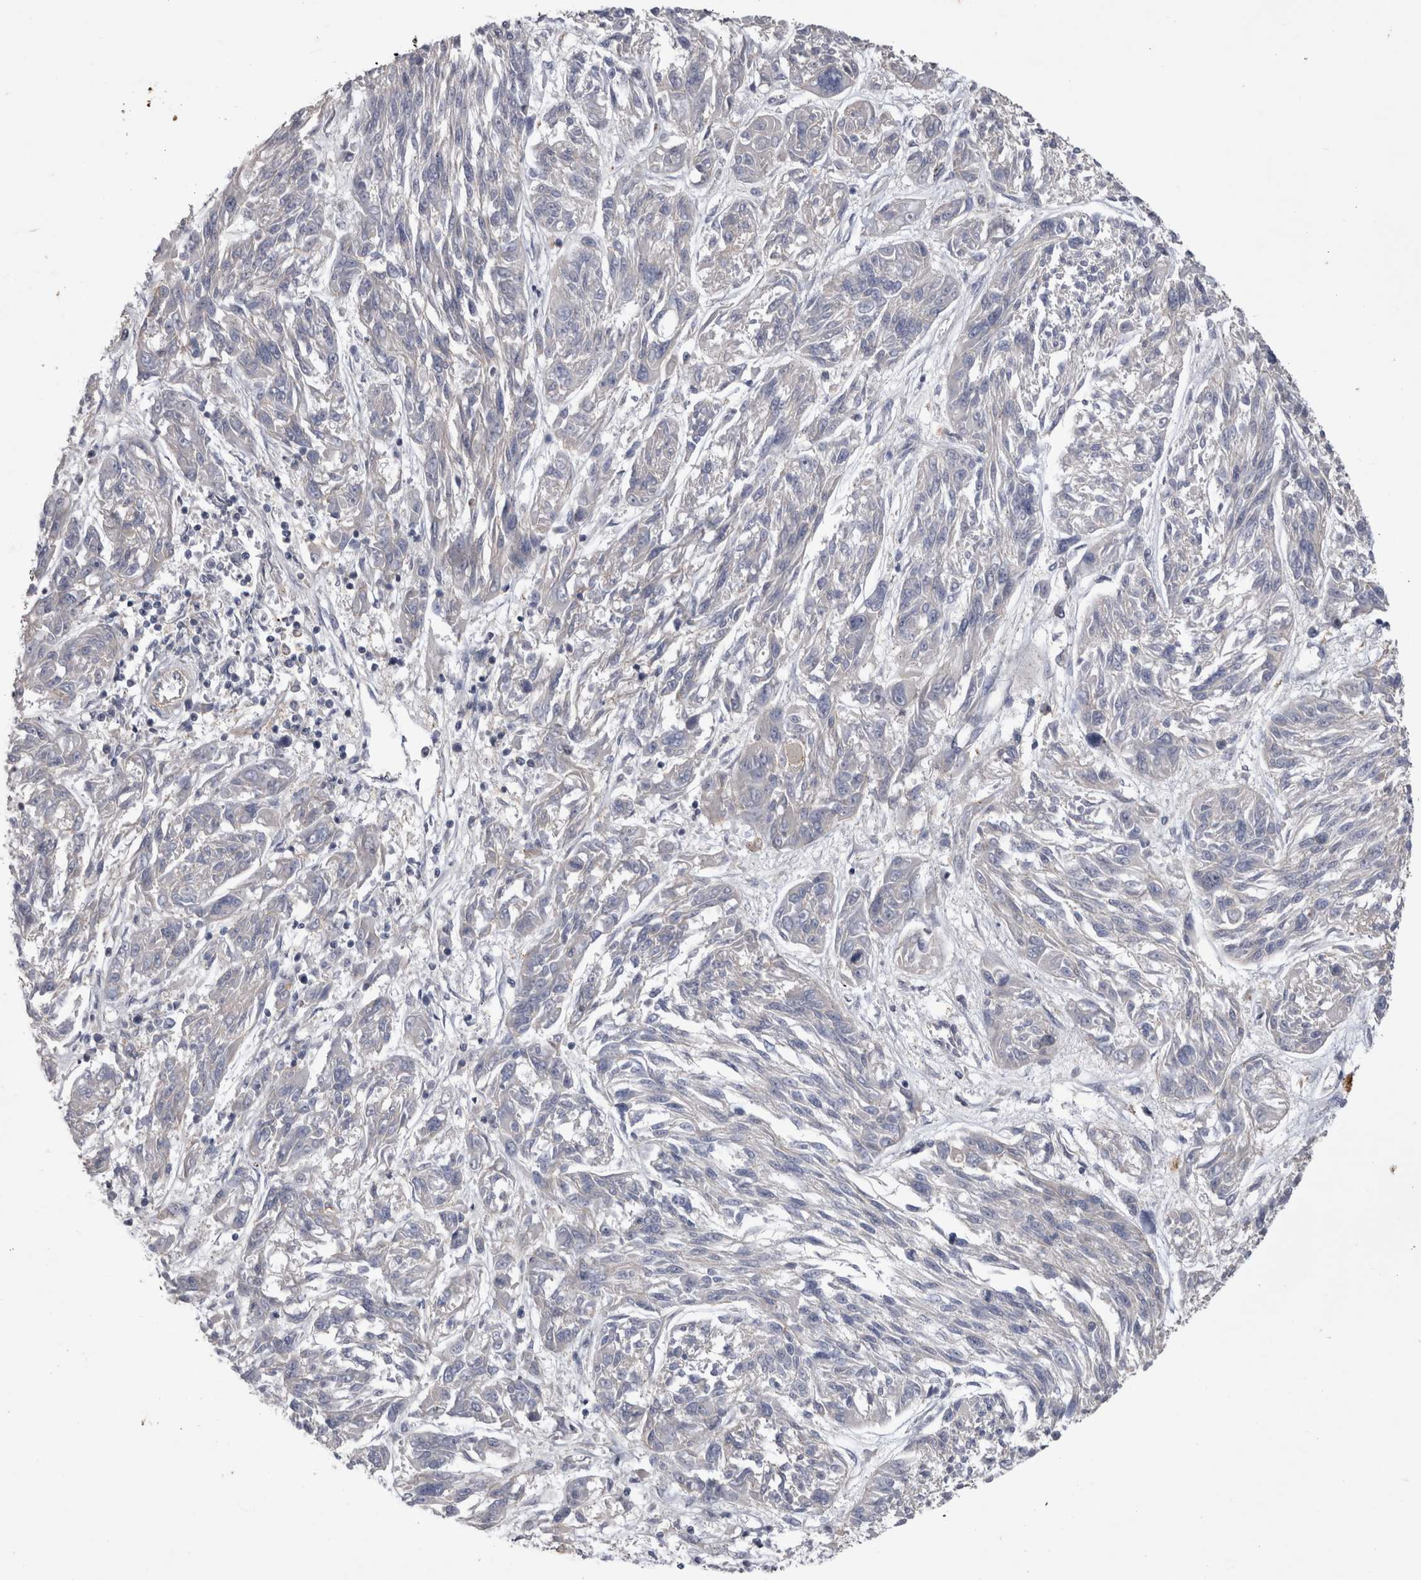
{"staining": {"intensity": "negative", "quantity": "none", "location": "none"}, "tissue": "melanoma", "cell_type": "Tumor cells", "image_type": "cancer", "snomed": [{"axis": "morphology", "description": "Malignant melanoma, NOS"}, {"axis": "topography", "description": "Skin"}], "caption": "This is a photomicrograph of immunohistochemistry (IHC) staining of malignant melanoma, which shows no expression in tumor cells. (Brightfield microscopy of DAB (3,3'-diaminobenzidine) immunohistochemistry at high magnification).", "gene": "CTBS", "patient": {"sex": "male", "age": 53}}